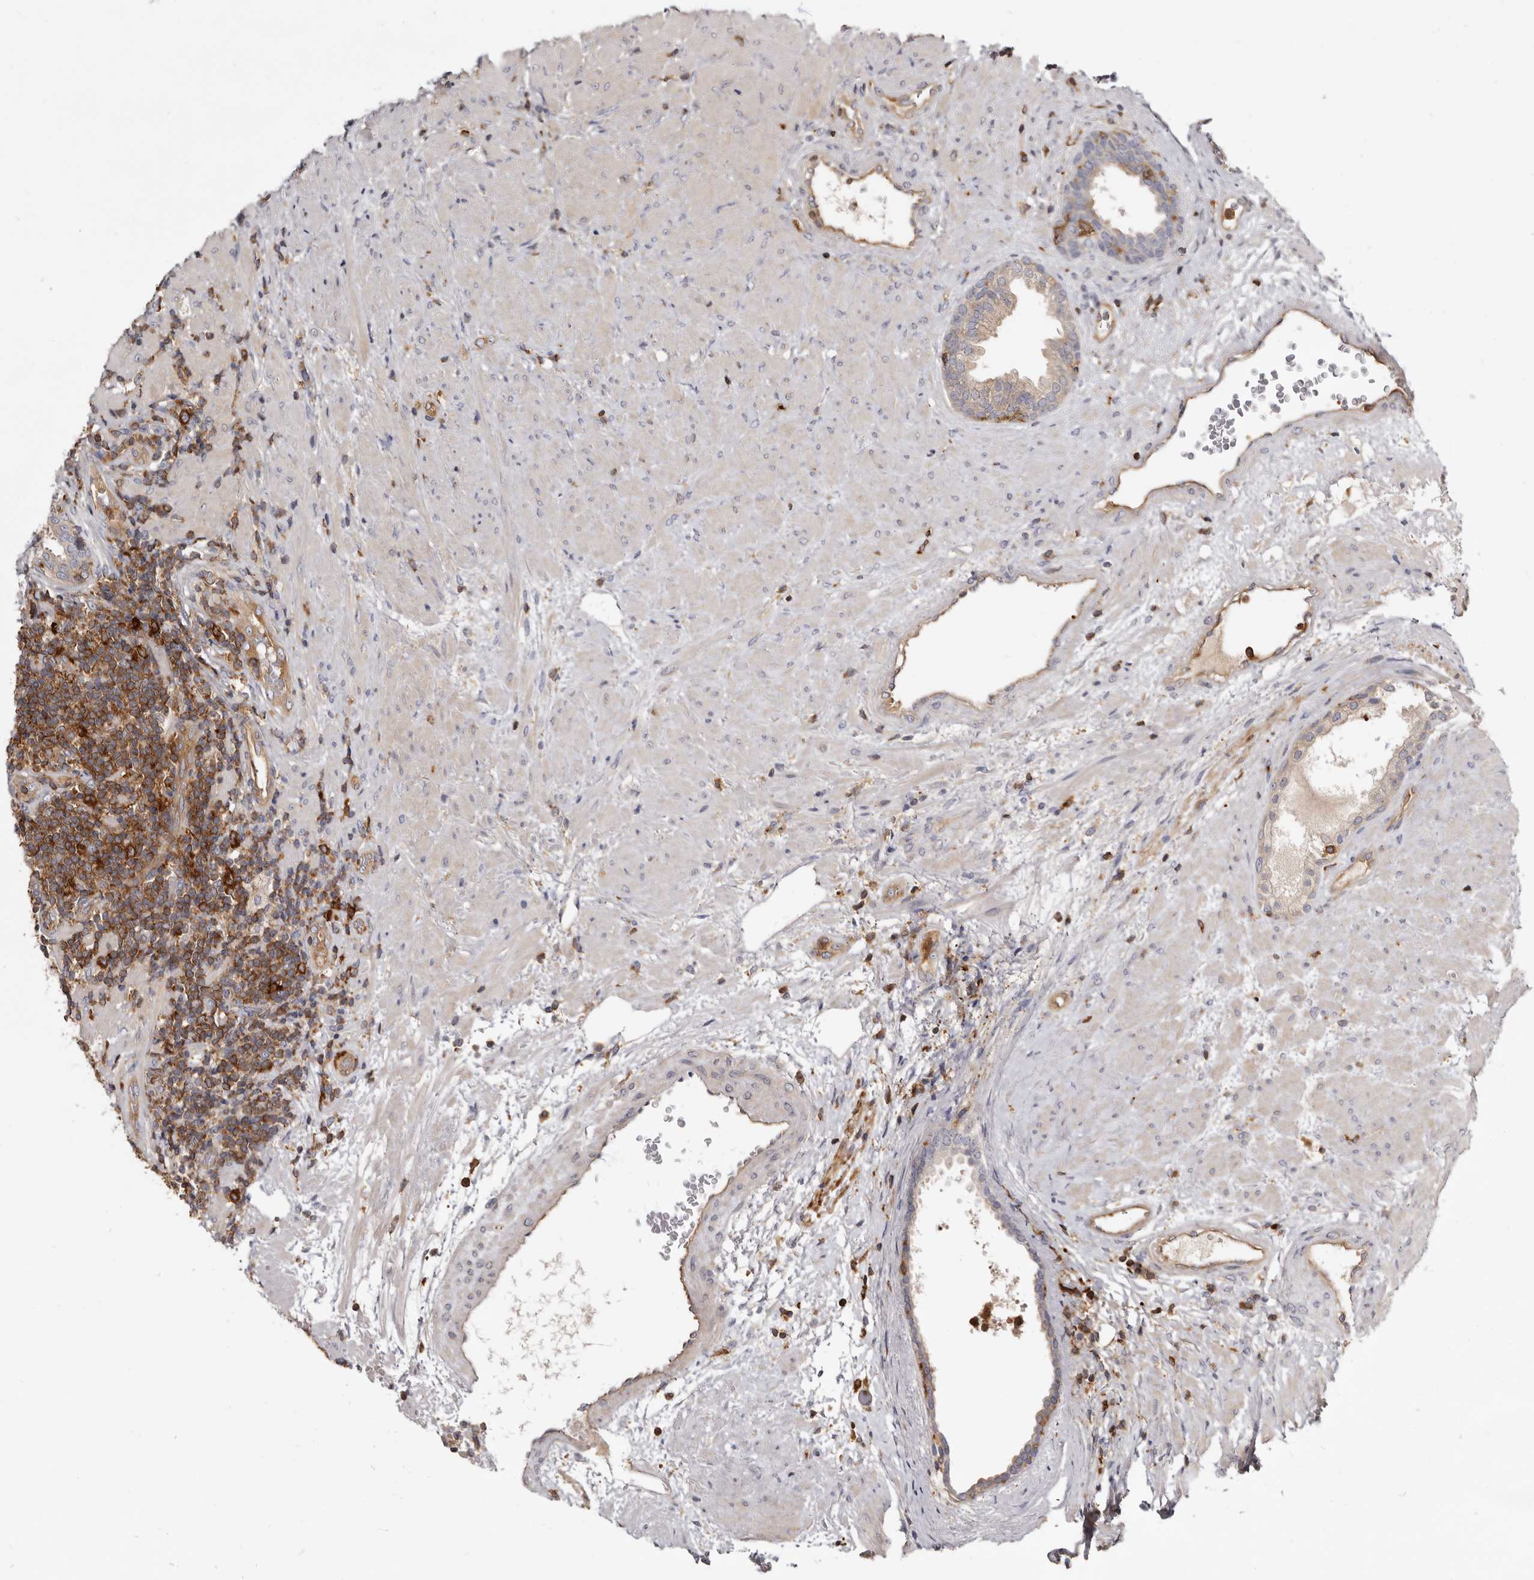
{"staining": {"intensity": "weak", "quantity": "<25%", "location": "cytoplasmic/membranous"}, "tissue": "prostate", "cell_type": "Glandular cells", "image_type": "normal", "snomed": [{"axis": "morphology", "description": "Normal tissue, NOS"}, {"axis": "topography", "description": "Prostate"}], "caption": "The photomicrograph exhibits no staining of glandular cells in unremarkable prostate. Brightfield microscopy of immunohistochemistry stained with DAB (brown) and hematoxylin (blue), captured at high magnification.", "gene": "CBL", "patient": {"sex": "male", "age": 76}}